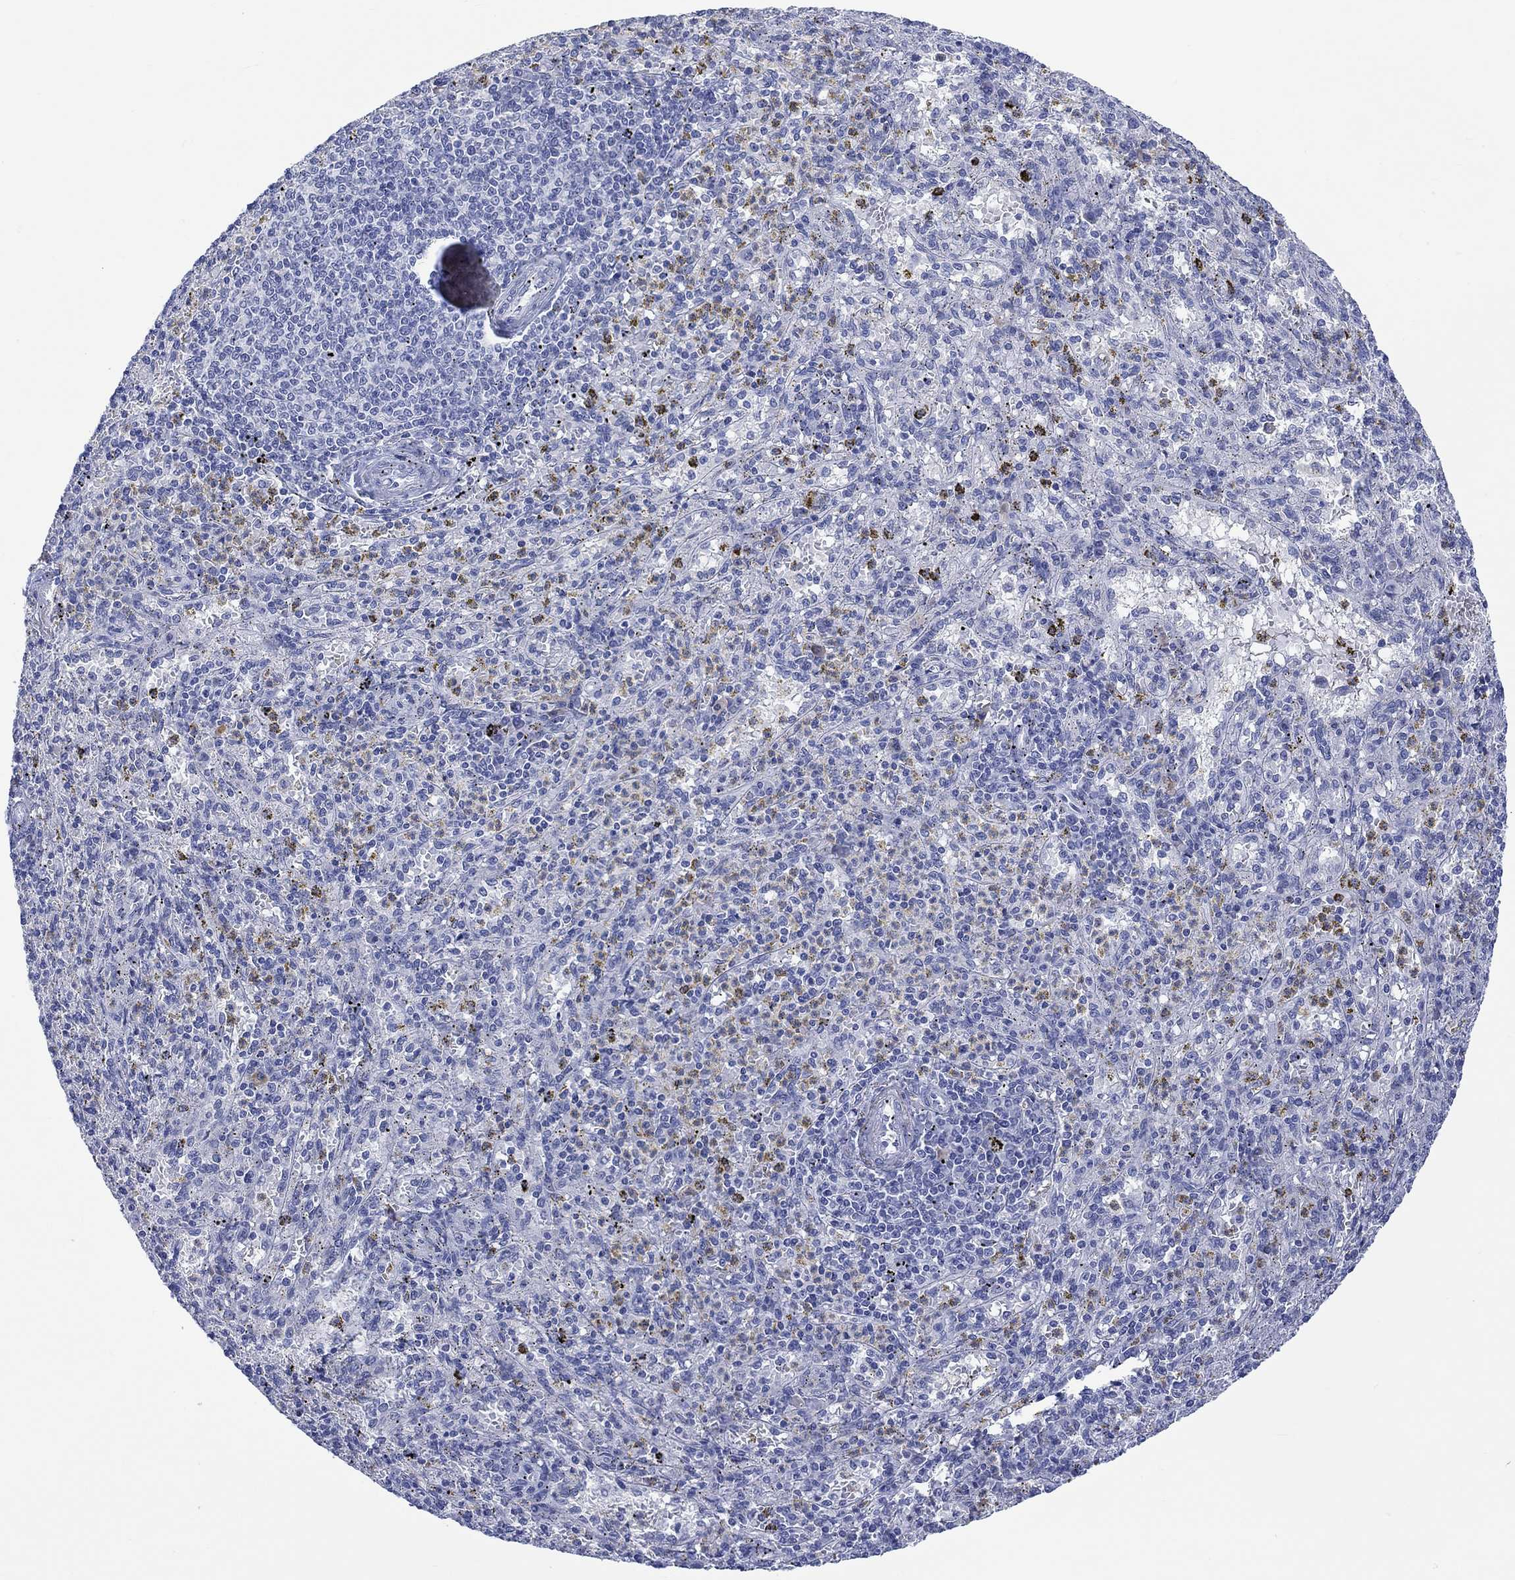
{"staining": {"intensity": "weak", "quantity": "<25%", "location": "cytoplasmic/membranous"}, "tissue": "spleen", "cell_type": "Cells in red pulp", "image_type": "normal", "snomed": [{"axis": "morphology", "description": "Normal tissue, NOS"}, {"axis": "topography", "description": "Spleen"}], "caption": "High power microscopy photomicrograph of an IHC micrograph of unremarkable spleen, revealing no significant positivity in cells in red pulp.", "gene": "MSI1", "patient": {"sex": "male", "age": 60}}